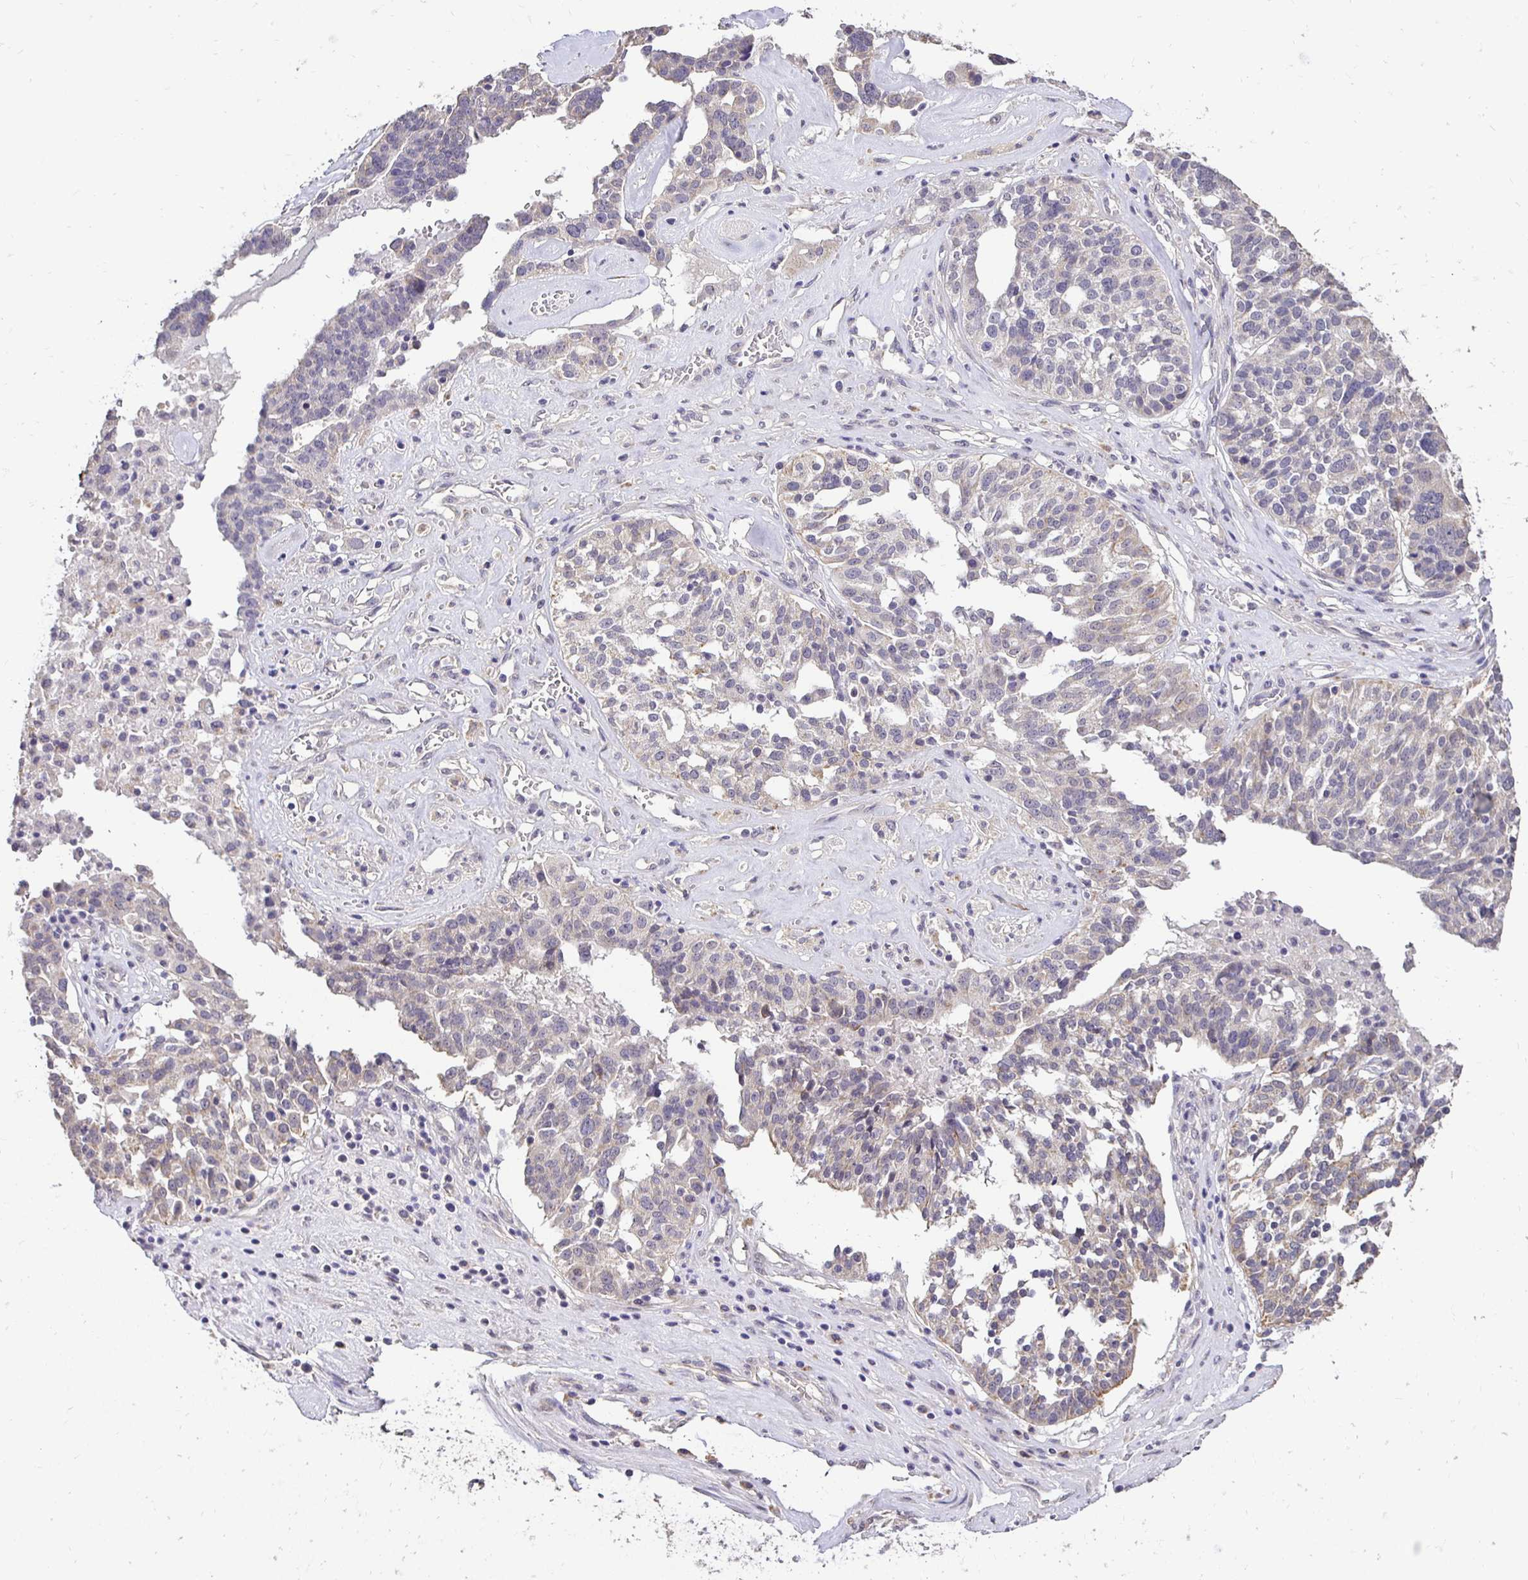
{"staining": {"intensity": "negative", "quantity": "none", "location": "none"}, "tissue": "ovarian cancer", "cell_type": "Tumor cells", "image_type": "cancer", "snomed": [{"axis": "morphology", "description": "Cystadenocarcinoma, serous, NOS"}, {"axis": "topography", "description": "Ovary"}], "caption": "Immunohistochemical staining of human ovarian serous cystadenocarcinoma demonstrates no significant positivity in tumor cells. (DAB (3,3'-diaminobenzidine) immunohistochemistry, high magnification).", "gene": "RHEBL1", "patient": {"sex": "female", "age": 59}}